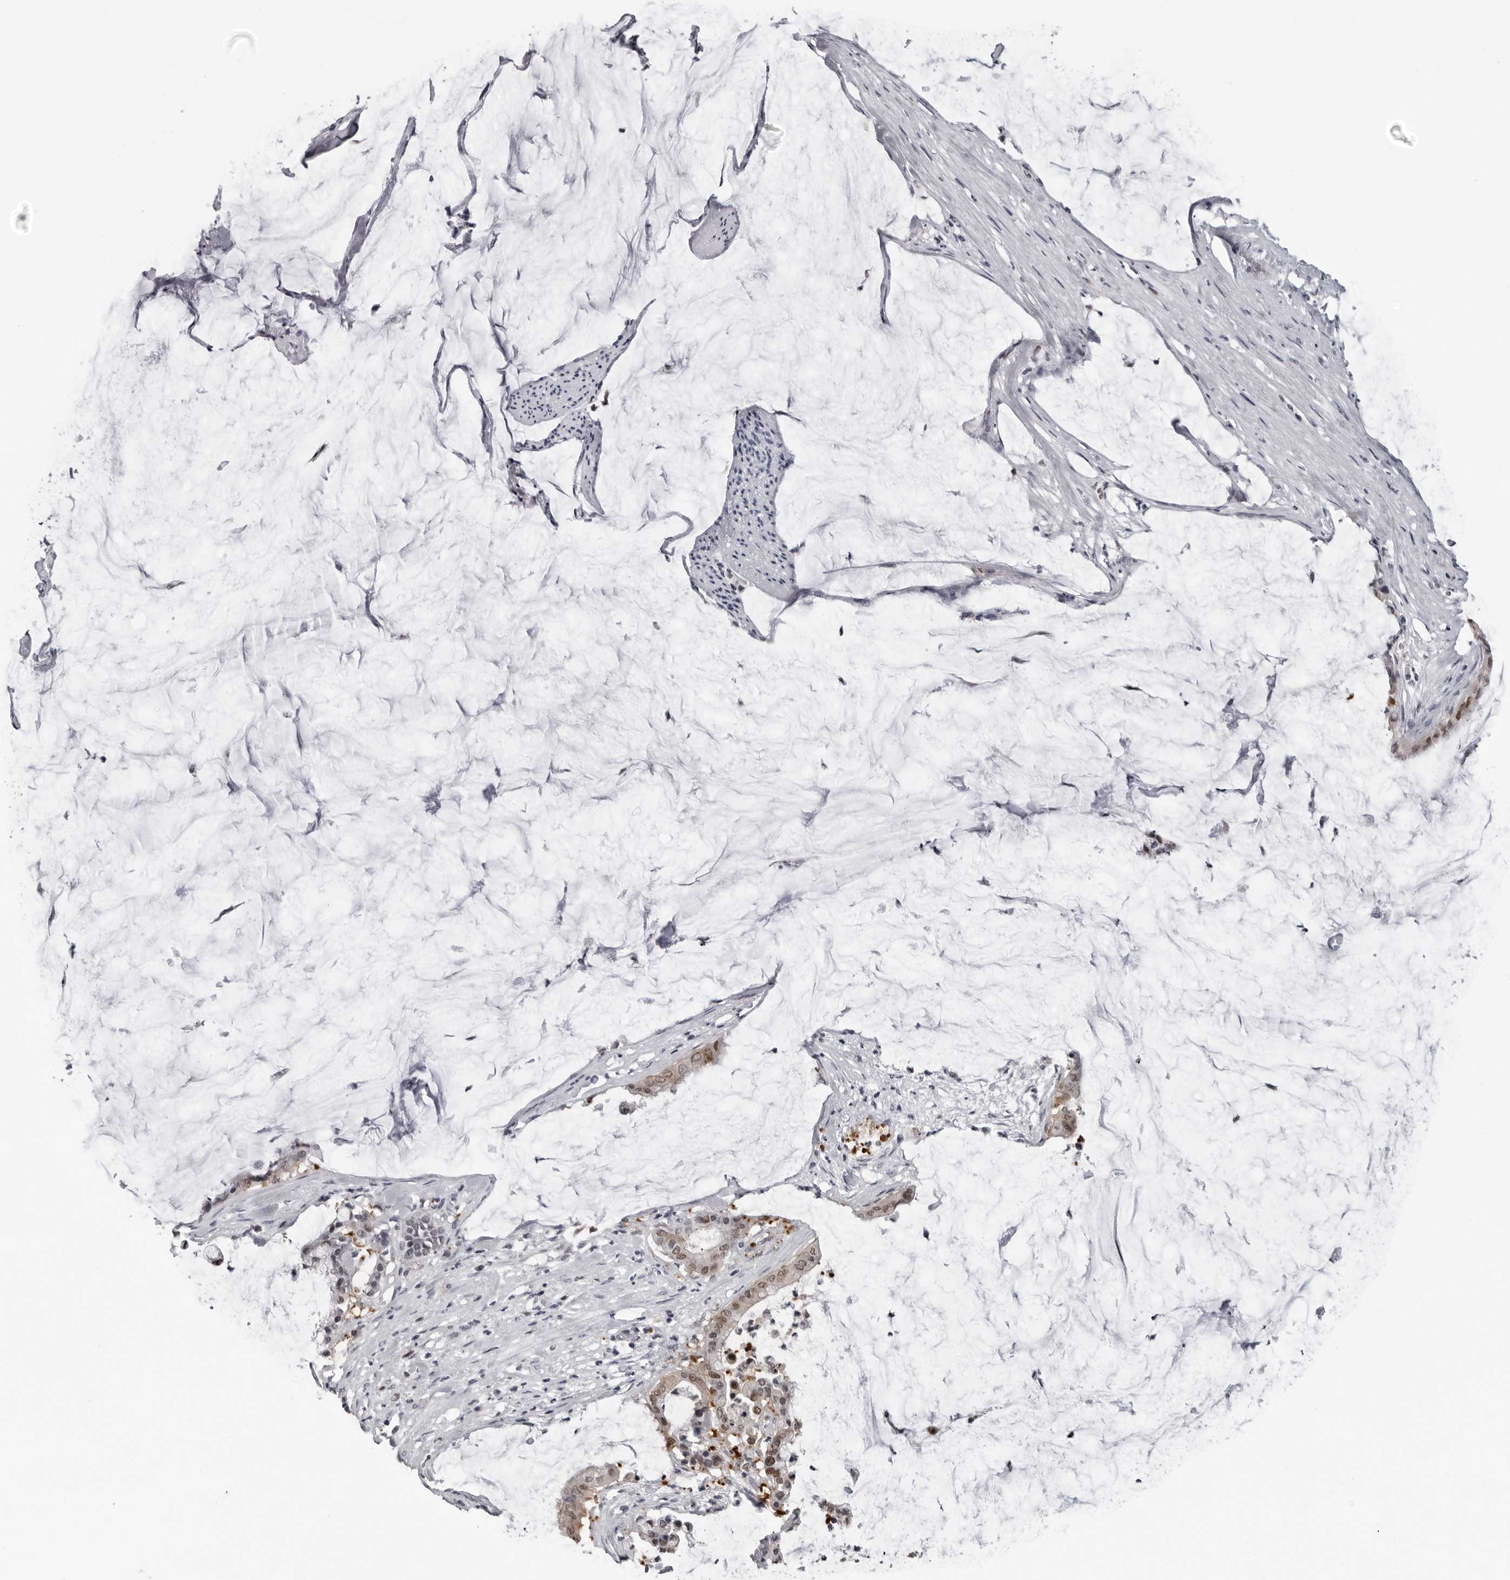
{"staining": {"intensity": "moderate", "quantity": ">75%", "location": "nuclear"}, "tissue": "pancreatic cancer", "cell_type": "Tumor cells", "image_type": "cancer", "snomed": [{"axis": "morphology", "description": "Adenocarcinoma, NOS"}, {"axis": "topography", "description": "Pancreas"}], "caption": "Immunohistochemical staining of pancreatic cancer (adenocarcinoma) demonstrates medium levels of moderate nuclear positivity in approximately >75% of tumor cells.", "gene": "LZIC", "patient": {"sex": "male", "age": 41}}